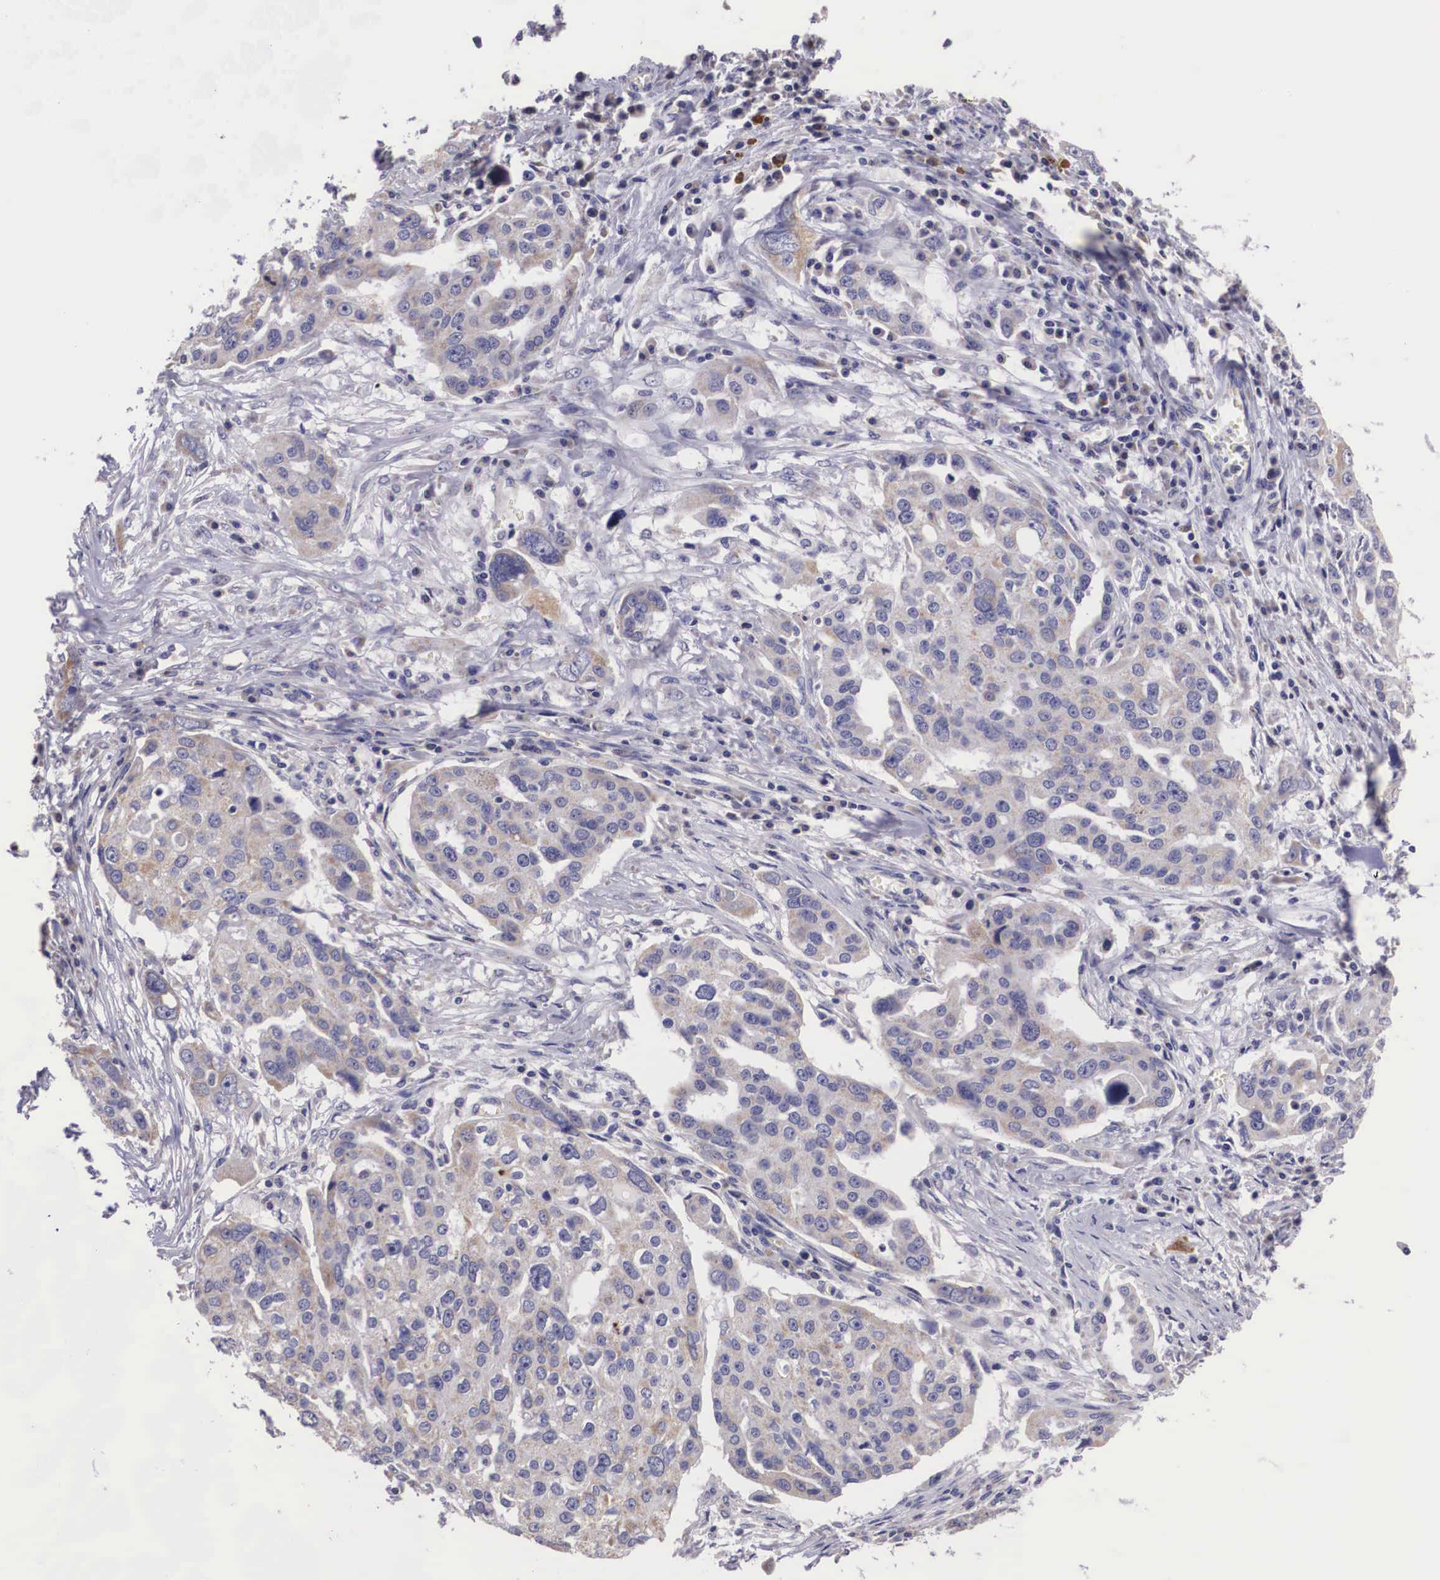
{"staining": {"intensity": "weak", "quantity": "<25%", "location": "cytoplasmic/membranous"}, "tissue": "ovarian cancer", "cell_type": "Tumor cells", "image_type": "cancer", "snomed": [{"axis": "morphology", "description": "Carcinoma, endometroid"}, {"axis": "topography", "description": "Ovary"}], "caption": "Ovarian cancer stained for a protein using immunohistochemistry reveals no positivity tumor cells.", "gene": "ARG2", "patient": {"sex": "female", "age": 75}}